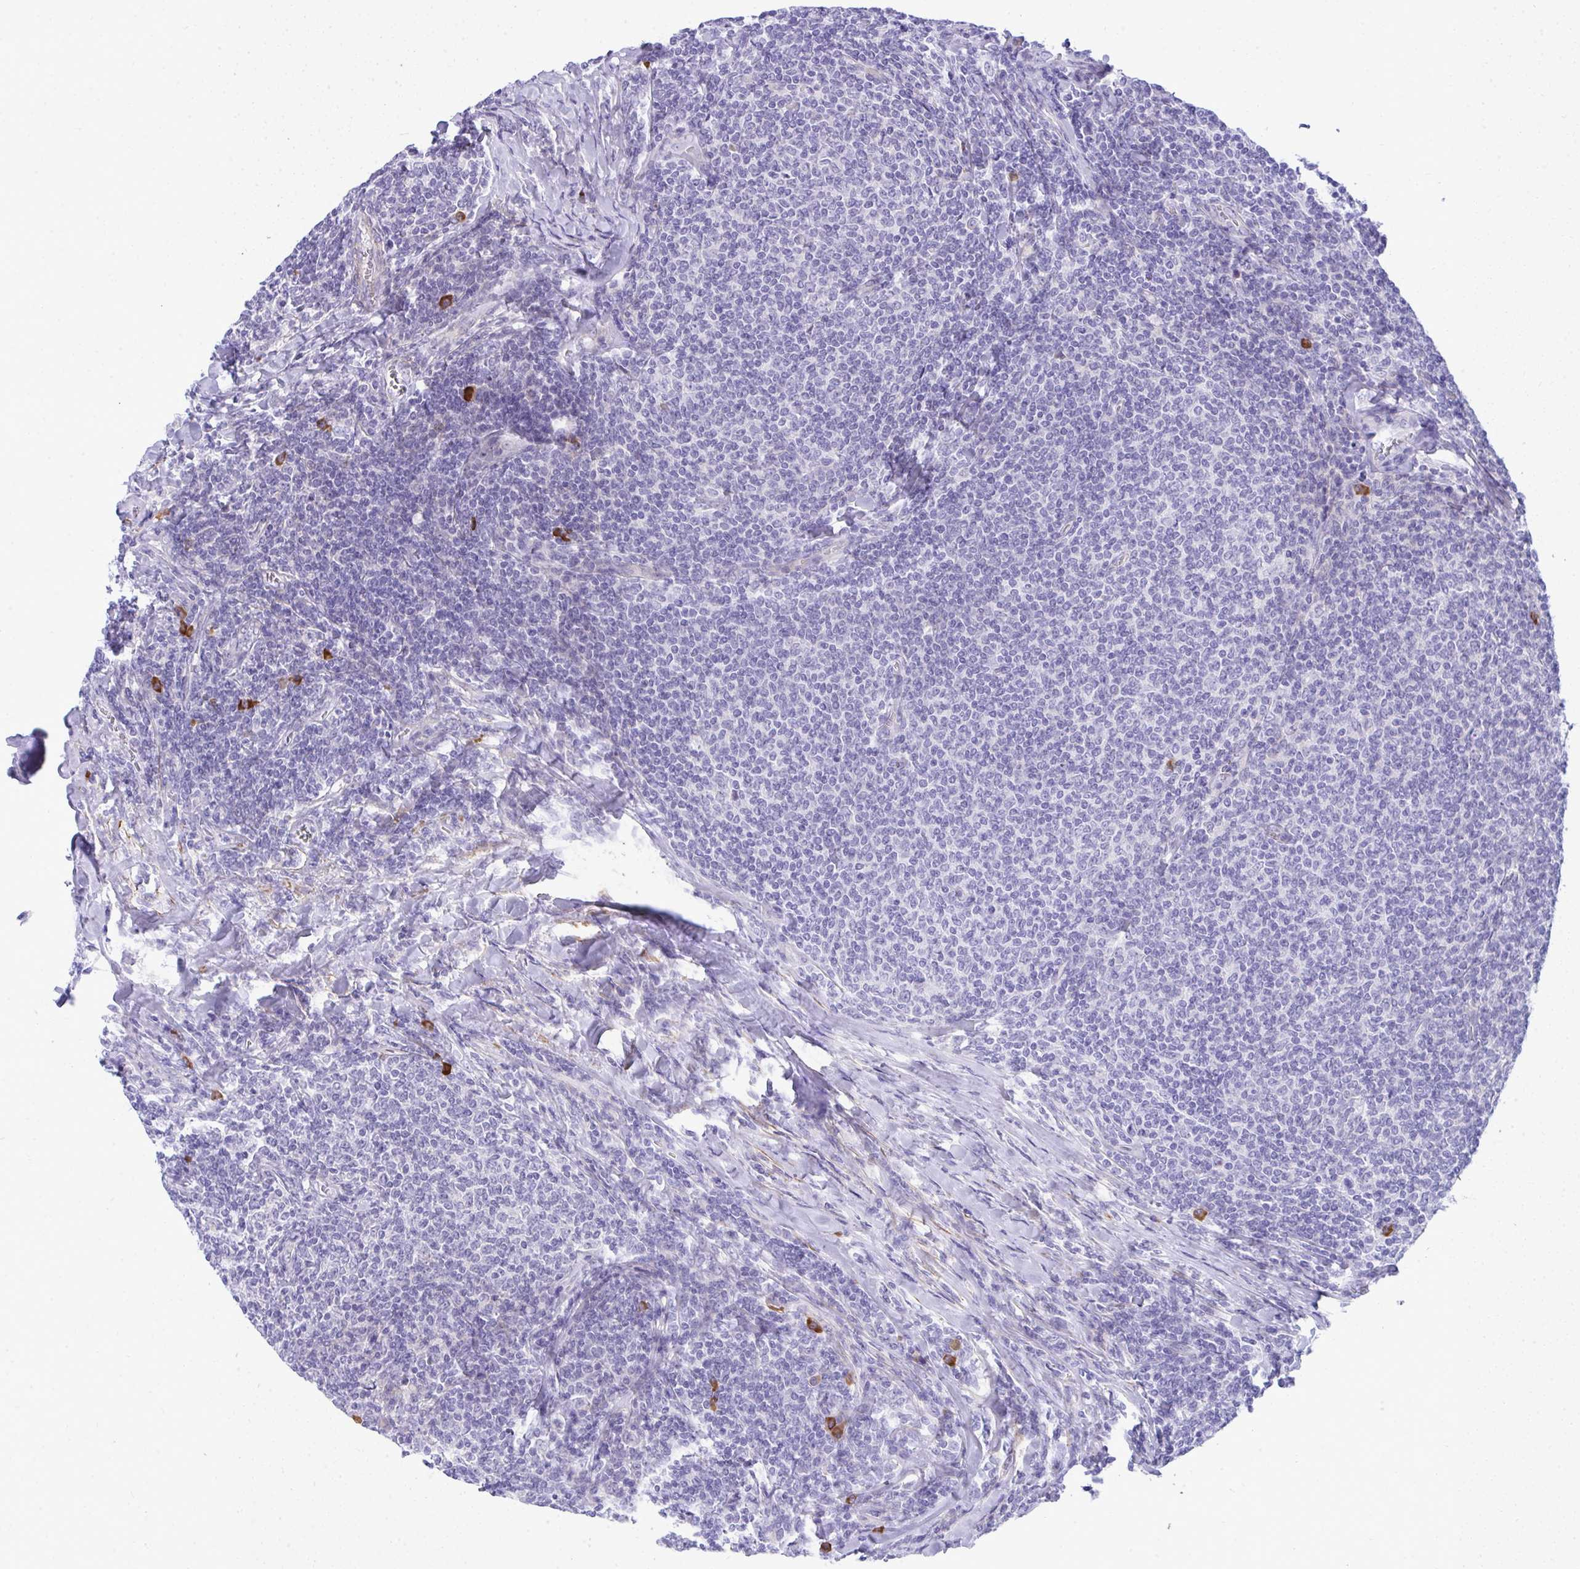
{"staining": {"intensity": "negative", "quantity": "none", "location": "none"}, "tissue": "lymphoma", "cell_type": "Tumor cells", "image_type": "cancer", "snomed": [{"axis": "morphology", "description": "Malignant lymphoma, non-Hodgkin's type, Low grade"}, {"axis": "topography", "description": "Lymph node"}], "caption": "Lymphoma was stained to show a protein in brown. There is no significant positivity in tumor cells.", "gene": "PUS7L", "patient": {"sex": "male", "age": 52}}